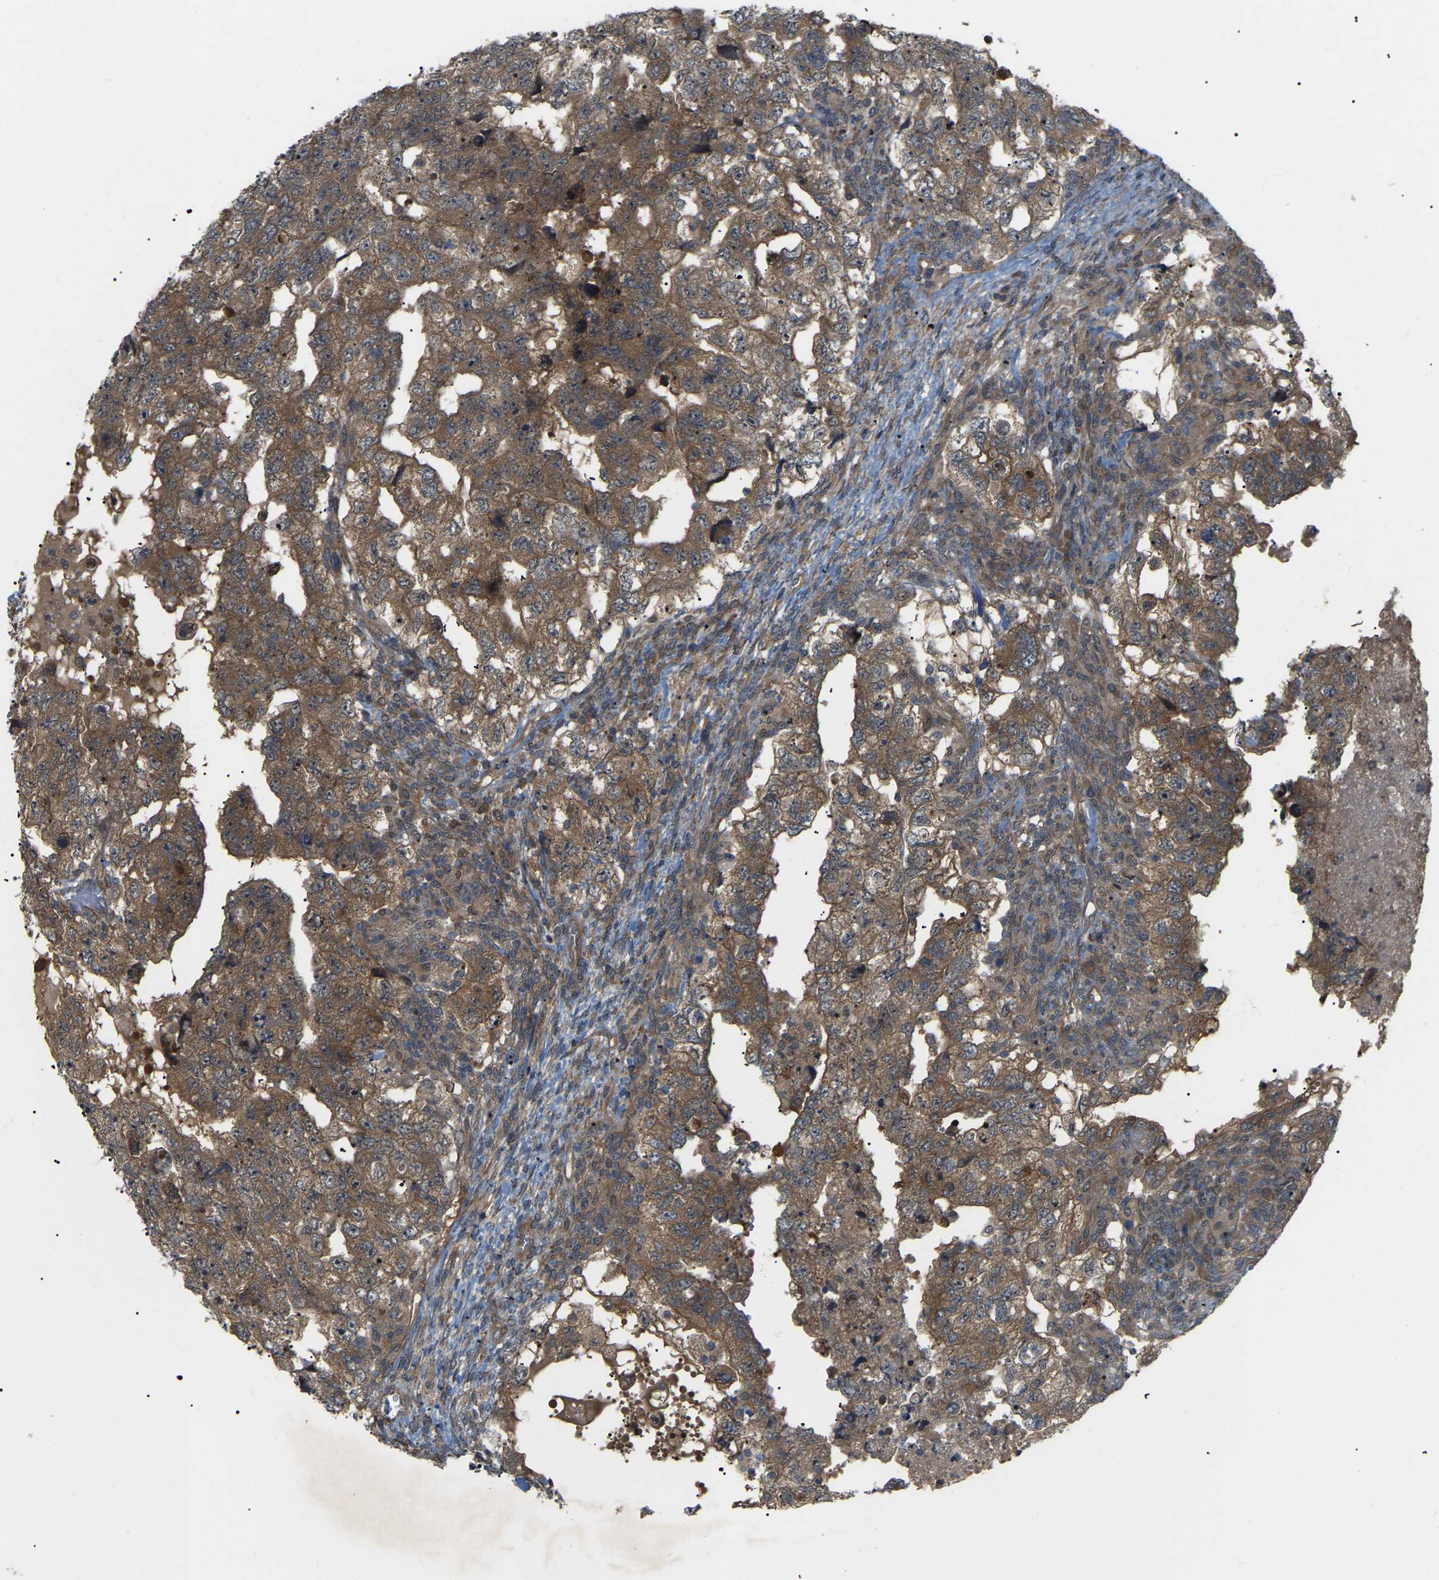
{"staining": {"intensity": "moderate", "quantity": ">75%", "location": "cytoplasmic/membranous"}, "tissue": "testis cancer", "cell_type": "Tumor cells", "image_type": "cancer", "snomed": [{"axis": "morphology", "description": "Carcinoma, Embryonal, NOS"}, {"axis": "topography", "description": "Testis"}], "caption": "Immunohistochemistry of human testis embryonal carcinoma reveals medium levels of moderate cytoplasmic/membranous positivity in about >75% of tumor cells. (Stains: DAB (3,3'-diaminobenzidine) in brown, nuclei in blue, Microscopy: brightfield microscopy at high magnification).", "gene": "CROT", "patient": {"sex": "male", "age": 36}}